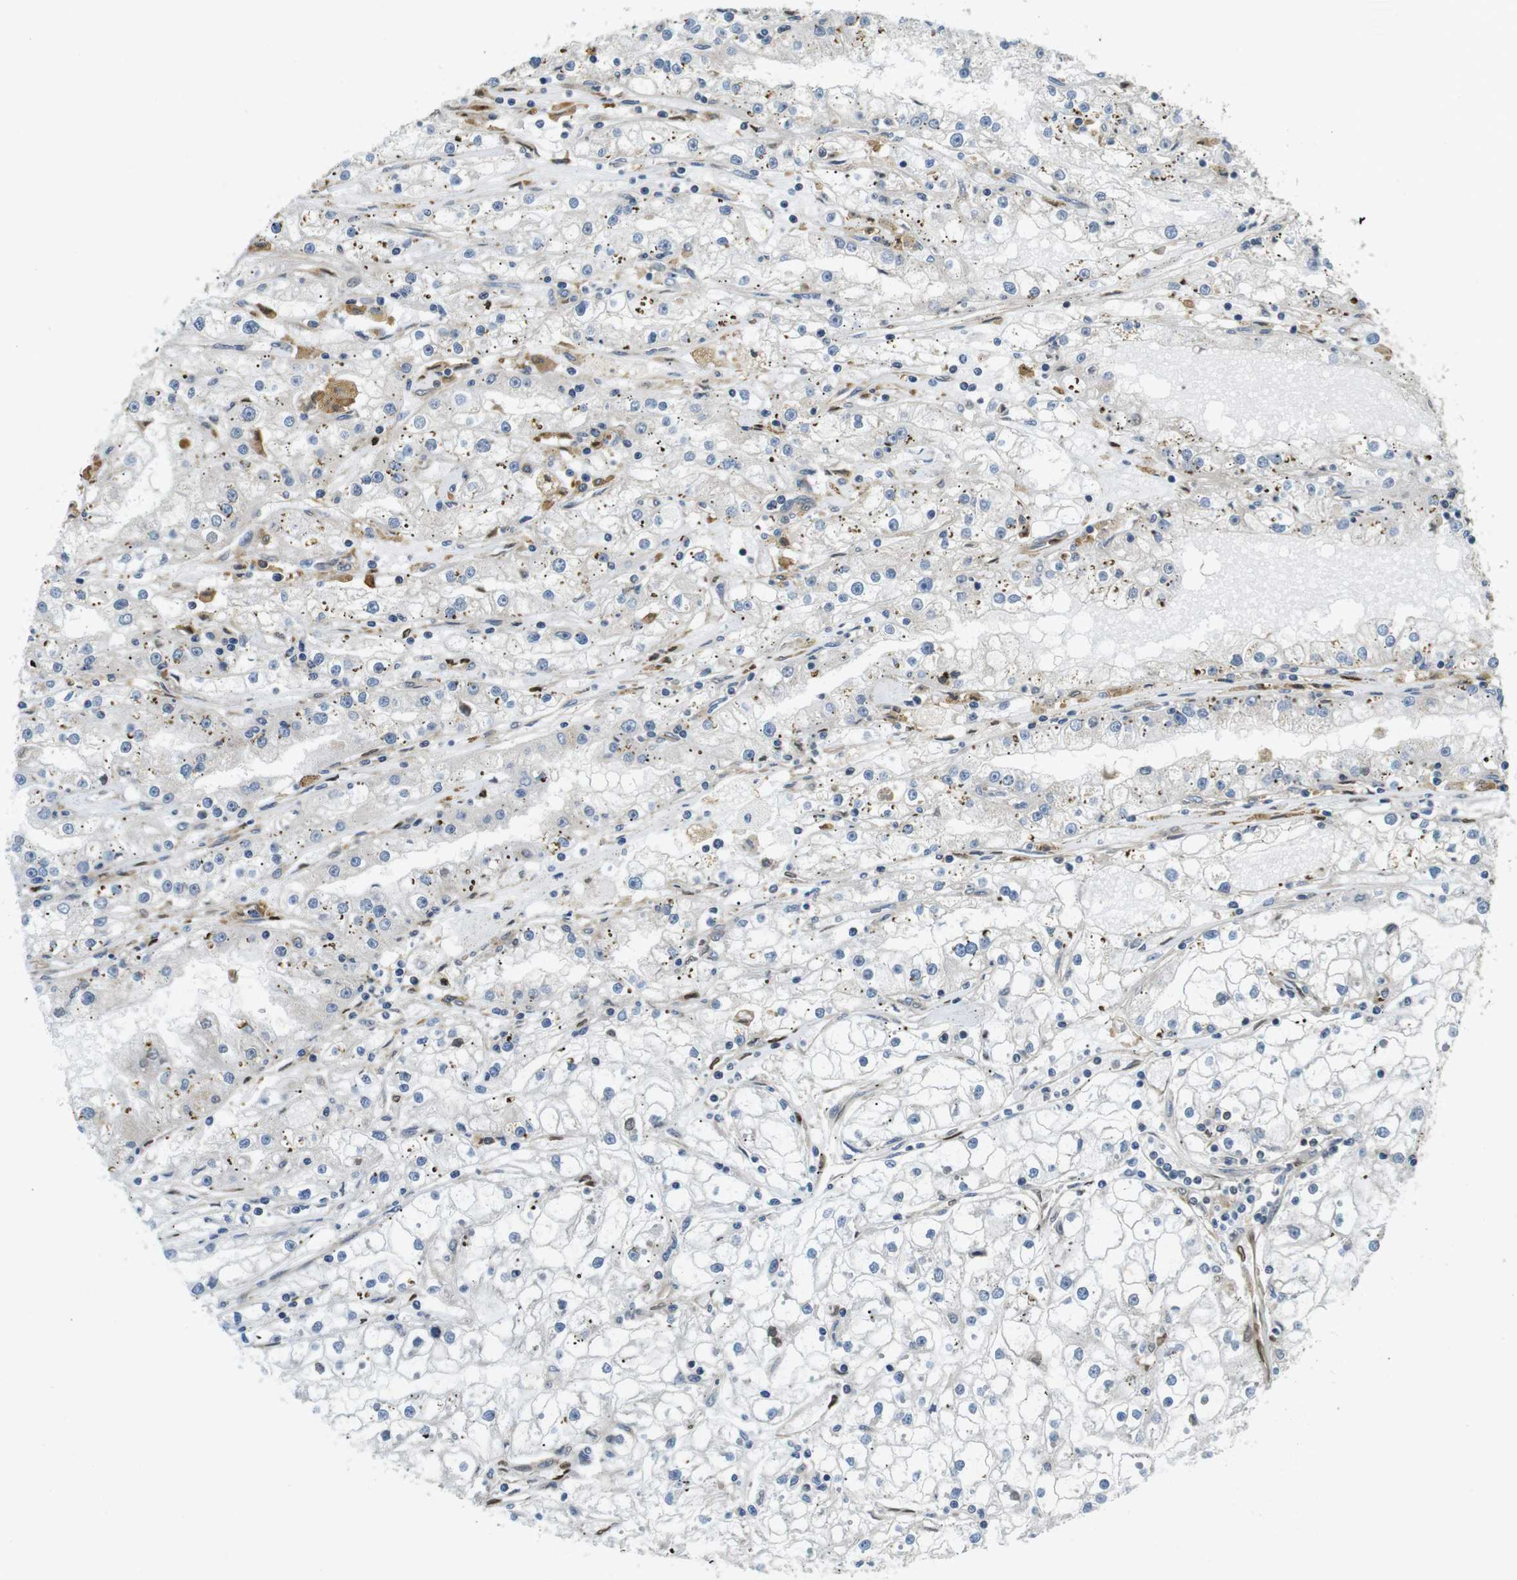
{"staining": {"intensity": "negative", "quantity": "none", "location": "none"}, "tissue": "renal cancer", "cell_type": "Tumor cells", "image_type": "cancer", "snomed": [{"axis": "morphology", "description": "Adenocarcinoma, NOS"}, {"axis": "topography", "description": "Kidney"}], "caption": "Protein analysis of renal adenocarcinoma displays no significant positivity in tumor cells.", "gene": "TSC1", "patient": {"sex": "male", "age": 56}}